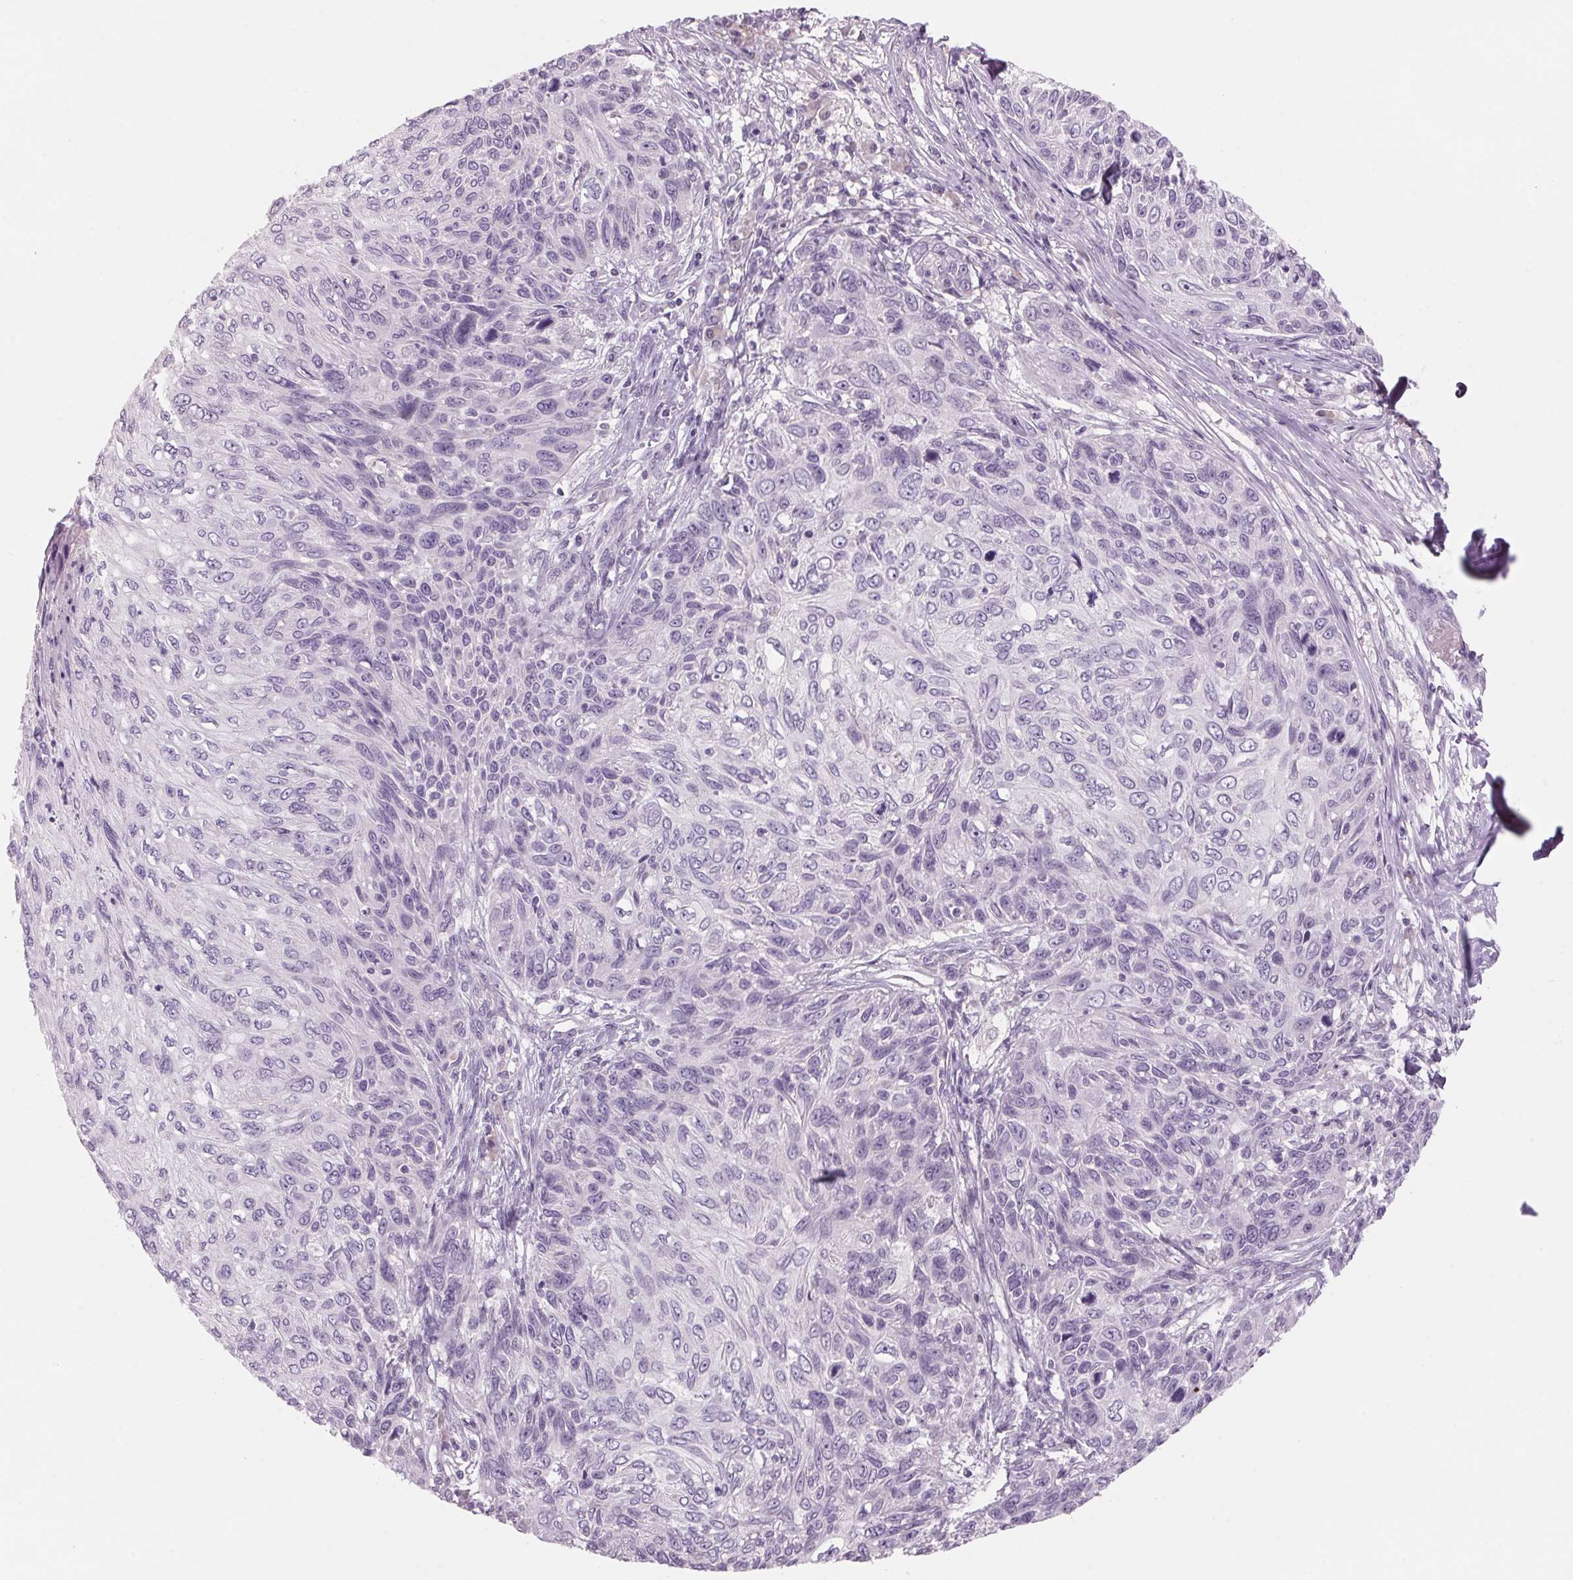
{"staining": {"intensity": "negative", "quantity": "none", "location": "none"}, "tissue": "skin cancer", "cell_type": "Tumor cells", "image_type": "cancer", "snomed": [{"axis": "morphology", "description": "Squamous cell carcinoma, NOS"}, {"axis": "topography", "description": "Skin"}], "caption": "Image shows no protein staining in tumor cells of skin squamous cell carcinoma tissue.", "gene": "ADAM20", "patient": {"sex": "male", "age": 92}}